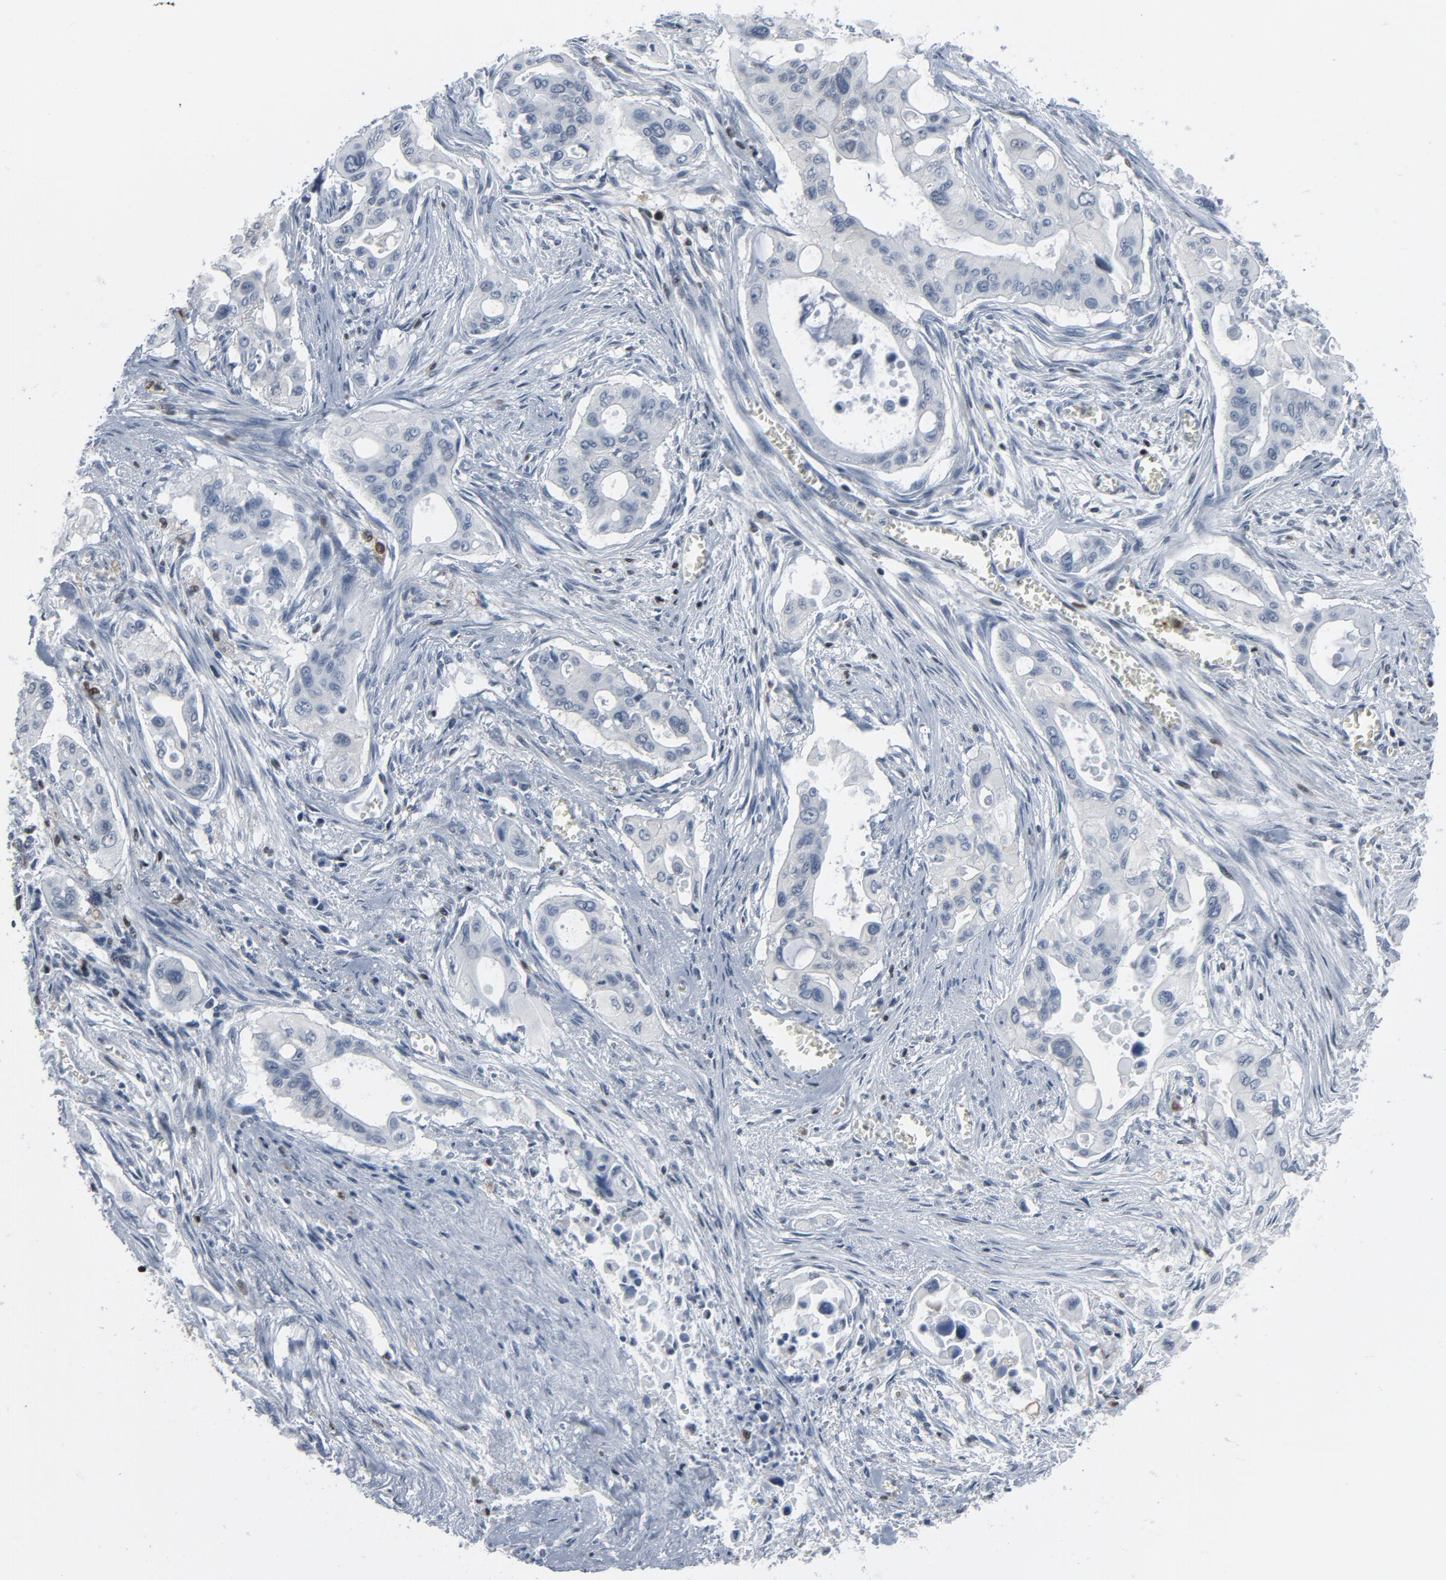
{"staining": {"intensity": "negative", "quantity": "none", "location": "none"}, "tissue": "pancreatic cancer", "cell_type": "Tumor cells", "image_type": "cancer", "snomed": [{"axis": "morphology", "description": "Adenocarcinoma, NOS"}, {"axis": "topography", "description": "Pancreas"}], "caption": "IHC histopathology image of pancreatic cancer stained for a protein (brown), which exhibits no expression in tumor cells.", "gene": "STAT5A", "patient": {"sex": "male", "age": 77}}